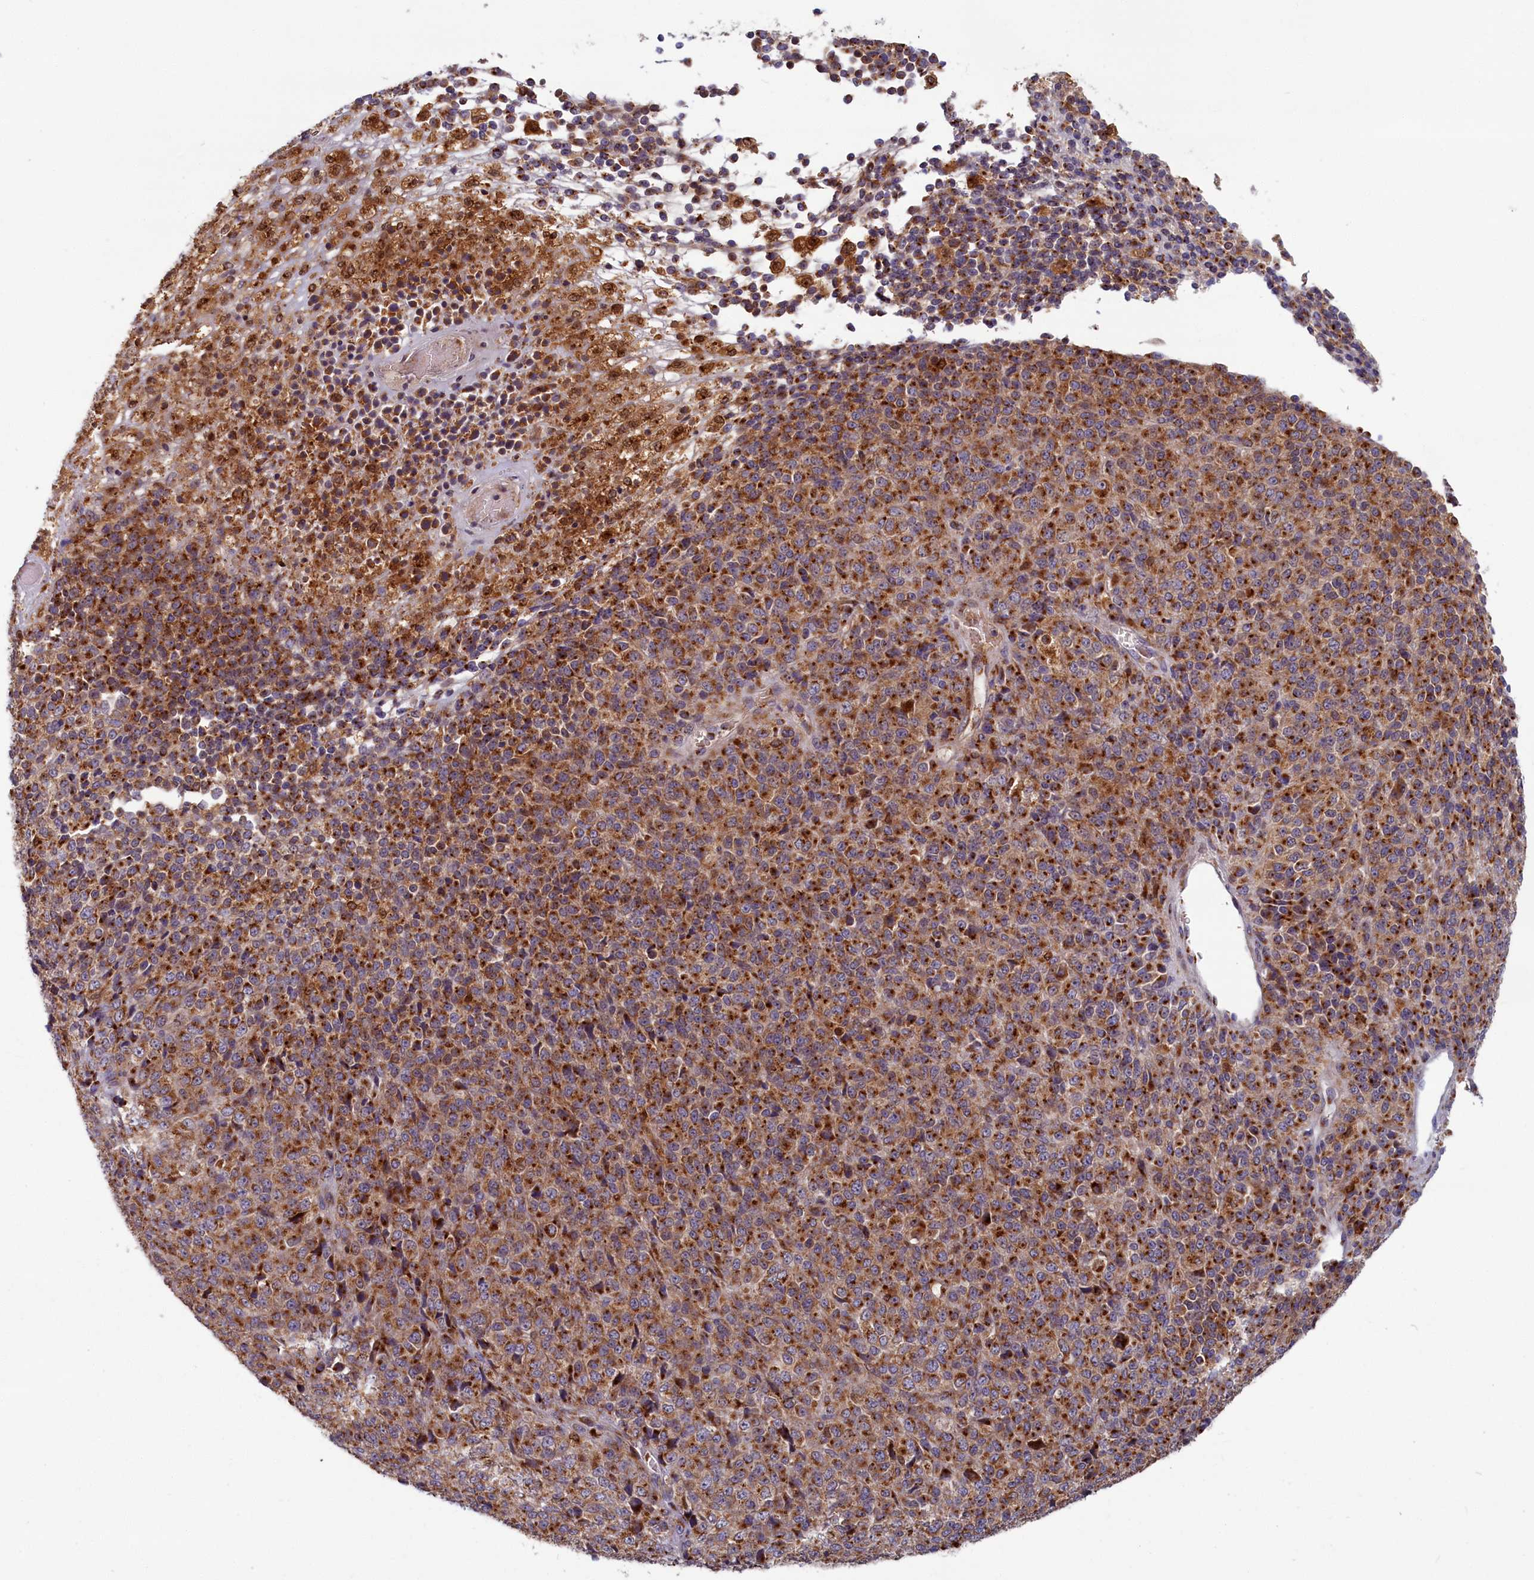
{"staining": {"intensity": "moderate", "quantity": ">75%", "location": "cytoplasmic/membranous"}, "tissue": "melanoma", "cell_type": "Tumor cells", "image_type": "cancer", "snomed": [{"axis": "morphology", "description": "Malignant melanoma, Metastatic site"}, {"axis": "topography", "description": "Brain"}], "caption": "Malignant melanoma (metastatic site) stained for a protein displays moderate cytoplasmic/membranous positivity in tumor cells.", "gene": "BLVRB", "patient": {"sex": "female", "age": 56}}